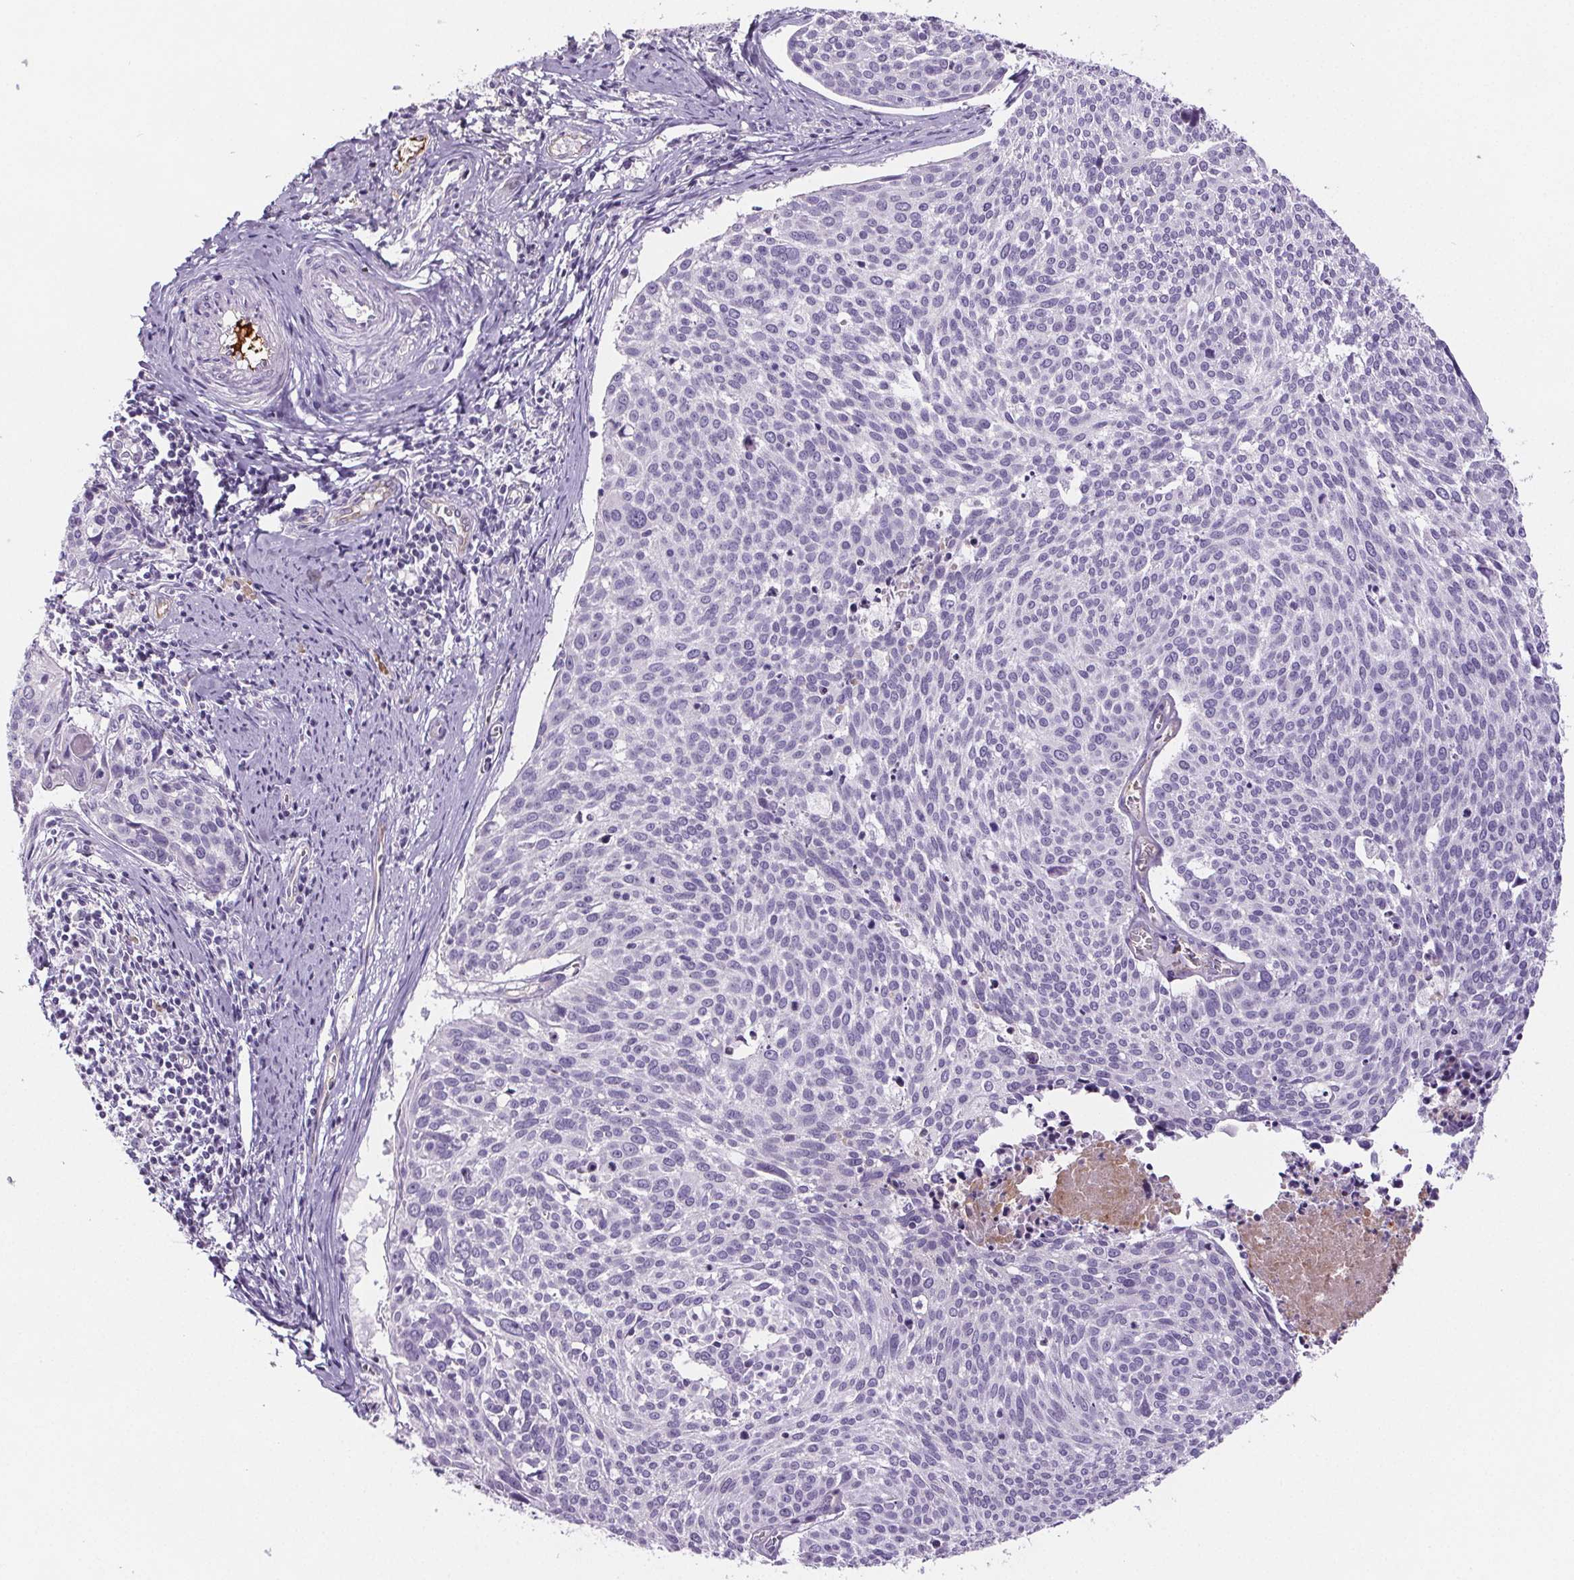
{"staining": {"intensity": "negative", "quantity": "none", "location": "none"}, "tissue": "cervical cancer", "cell_type": "Tumor cells", "image_type": "cancer", "snomed": [{"axis": "morphology", "description": "Squamous cell carcinoma, NOS"}, {"axis": "topography", "description": "Cervix"}], "caption": "Human cervical cancer stained for a protein using IHC demonstrates no staining in tumor cells.", "gene": "CD5L", "patient": {"sex": "female", "age": 39}}